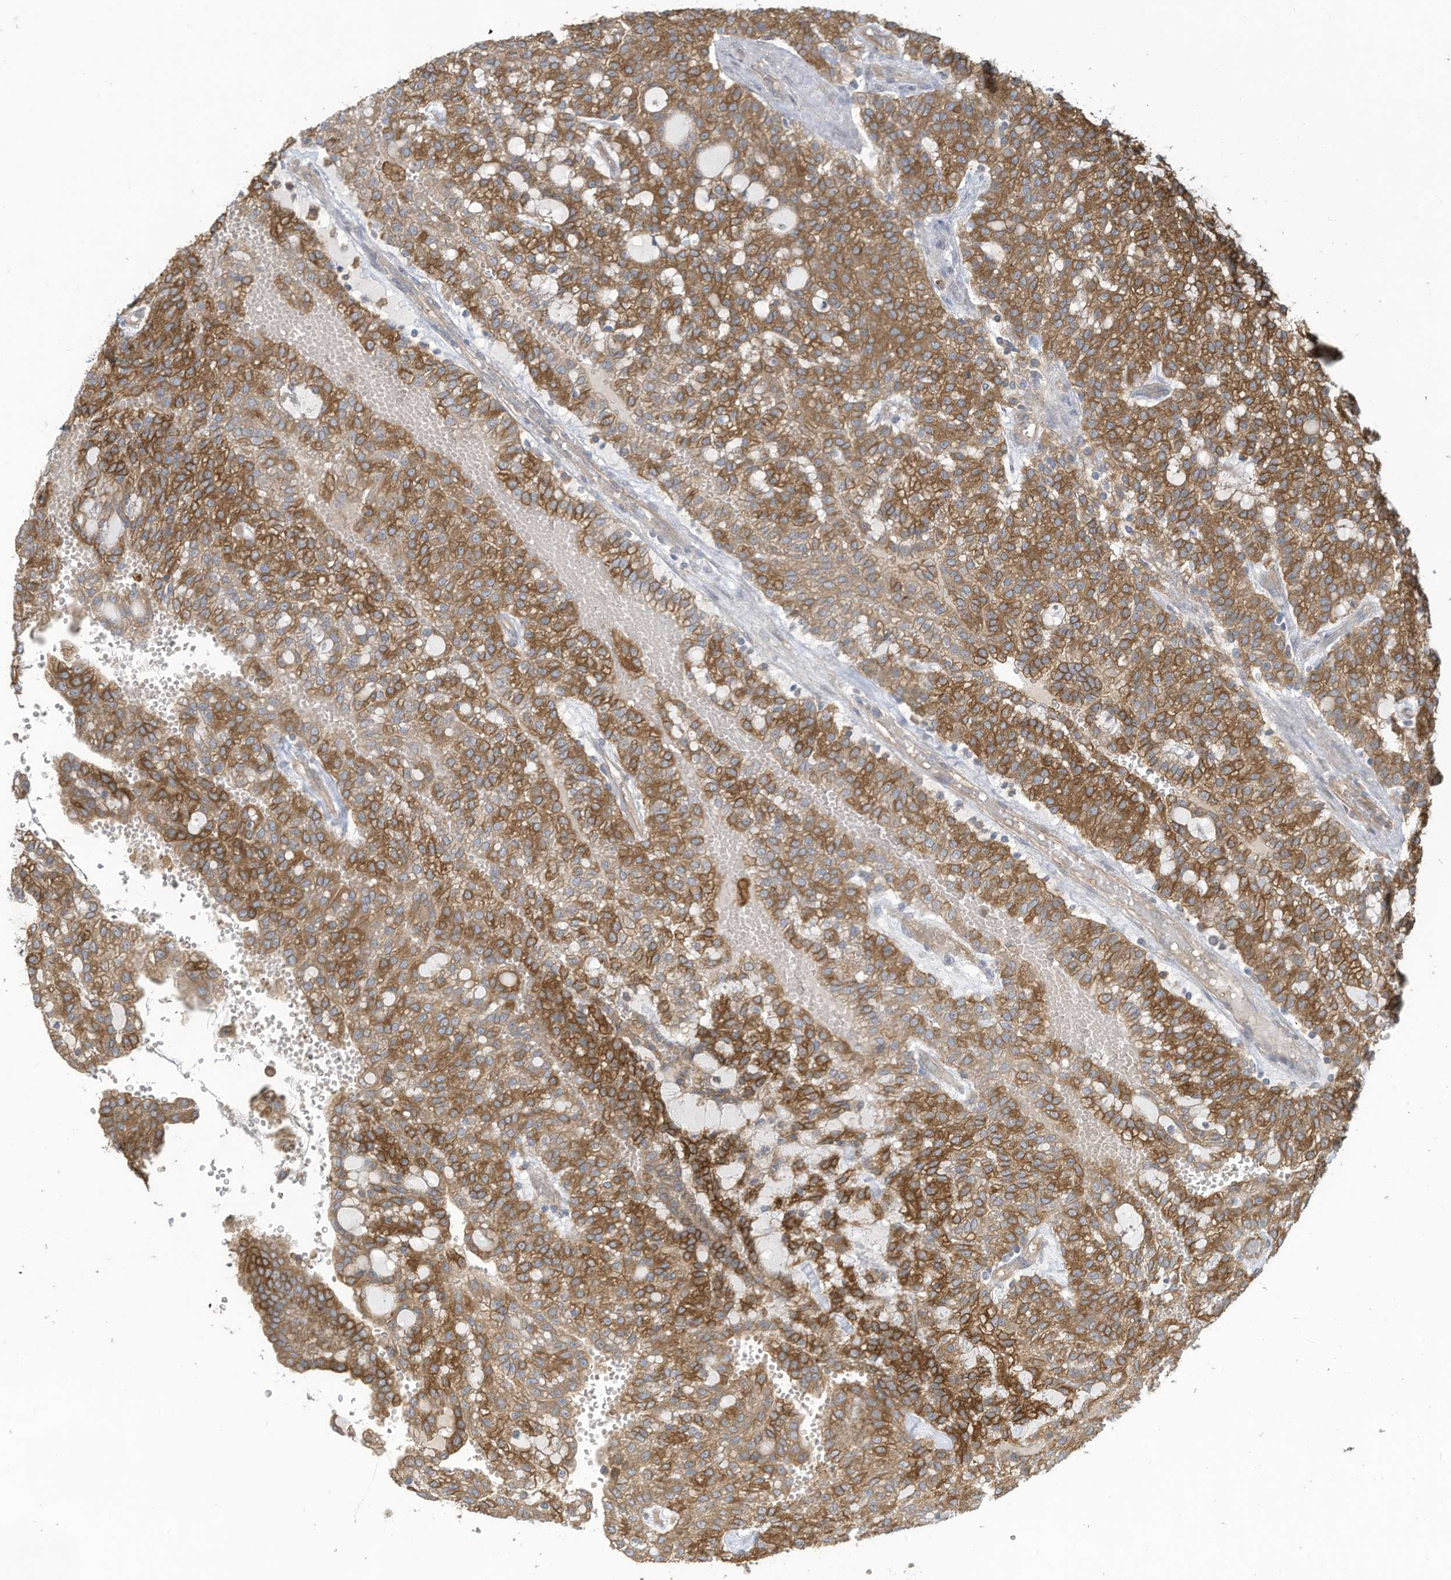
{"staining": {"intensity": "strong", "quantity": ">75%", "location": "cytoplasmic/membranous"}, "tissue": "renal cancer", "cell_type": "Tumor cells", "image_type": "cancer", "snomed": [{"axis": "morphology", "description": "Adenocarcinoma, NOS"}, {"axis": "topography", "description": "Kidney"}], "caption": "Human renal cancer stained for a protein (brown) displays strong cytoplasmic/membranous positive expression in approximately >75% of tumor cells.", "gene": "ADI1", "patient": {"sex": "male", "age": 63}}